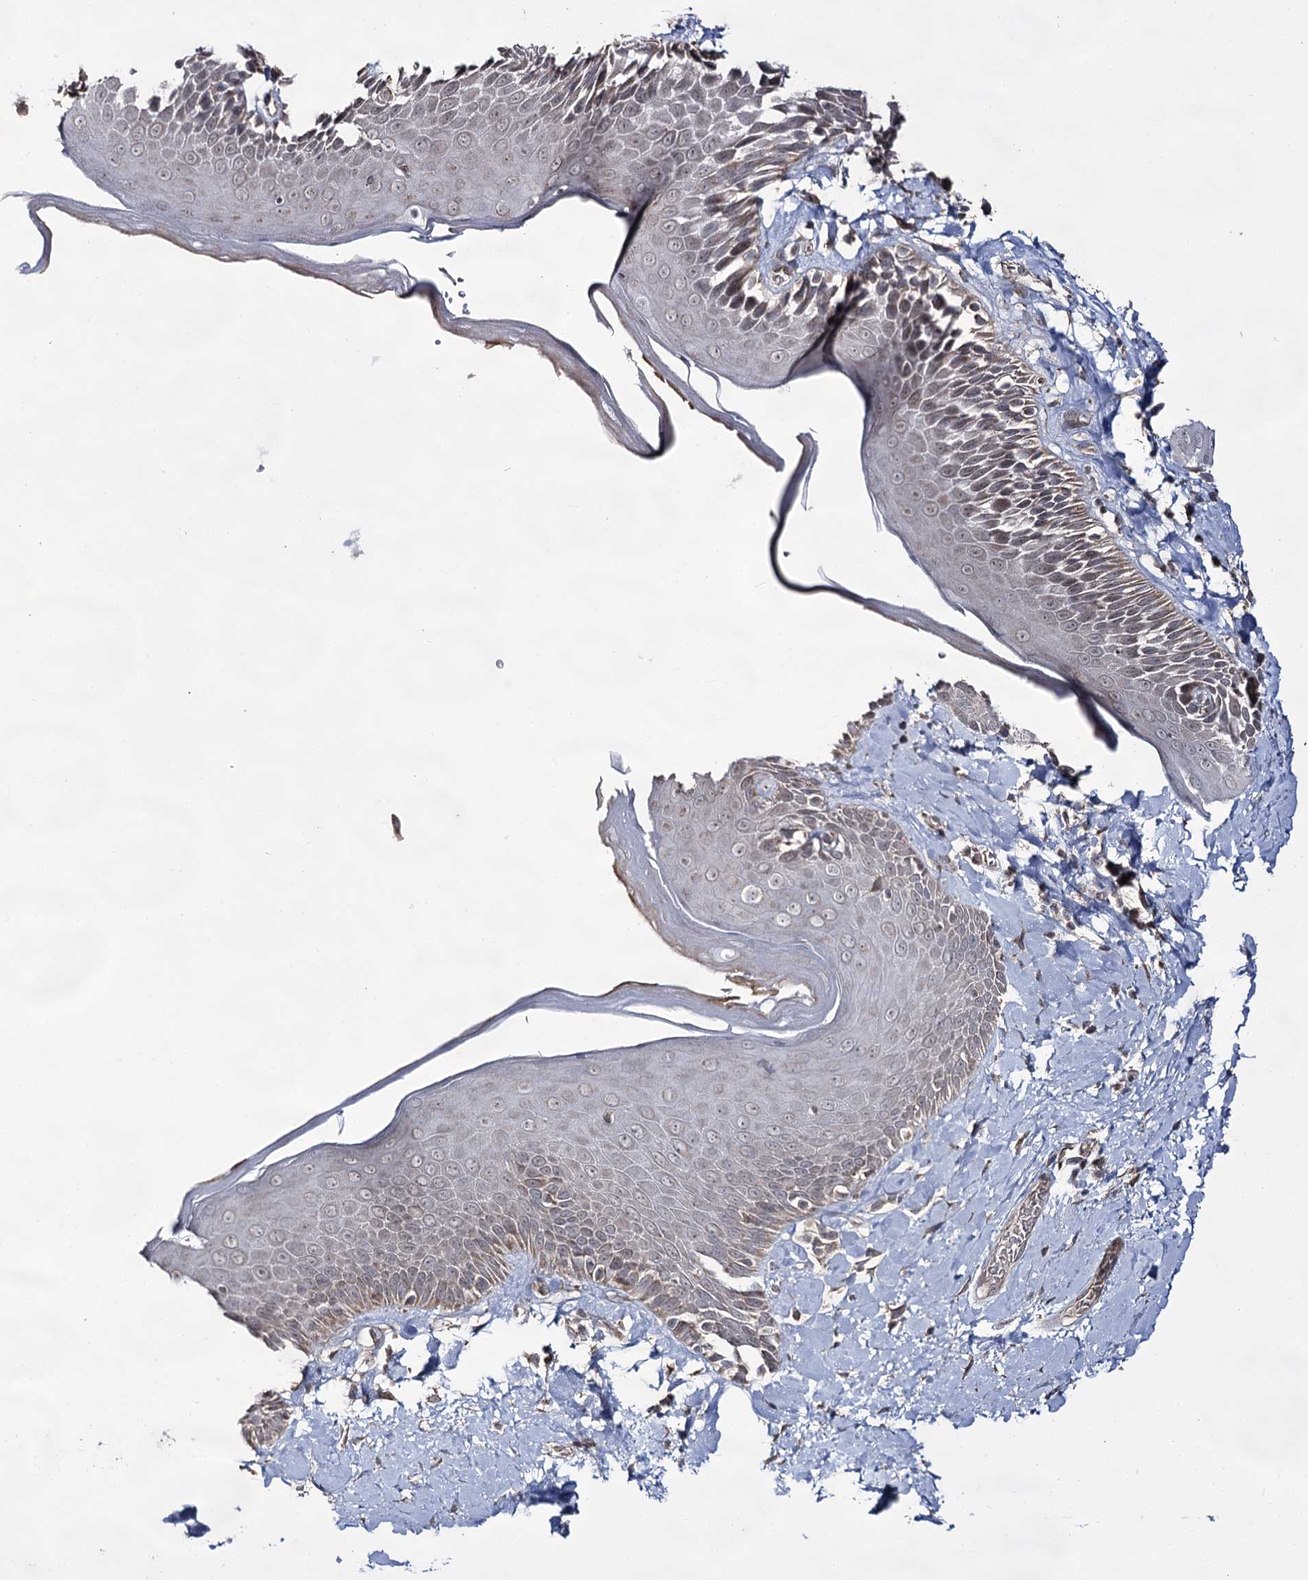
{"staining": {"intensity": "weak", "quantity": "25%-75%", "location": "cytoplasmic/membranous,nuclear"}, "tissue": "skin", "cell_type": "Epidermal cells", "image_type": "normal", "snomed": [{"axis": "morphology", "description": "Normal tissue, NOS"}, {"axis": "topography", "description": "Anal"}], "caption": "A histopathology image of human skin stained for a protein shows weak cytoplasmic/membranous,nuclear brown staining in epidermal cells.", "gene": "ACTR6", "patient": {"sex": "male", "age": 69}}